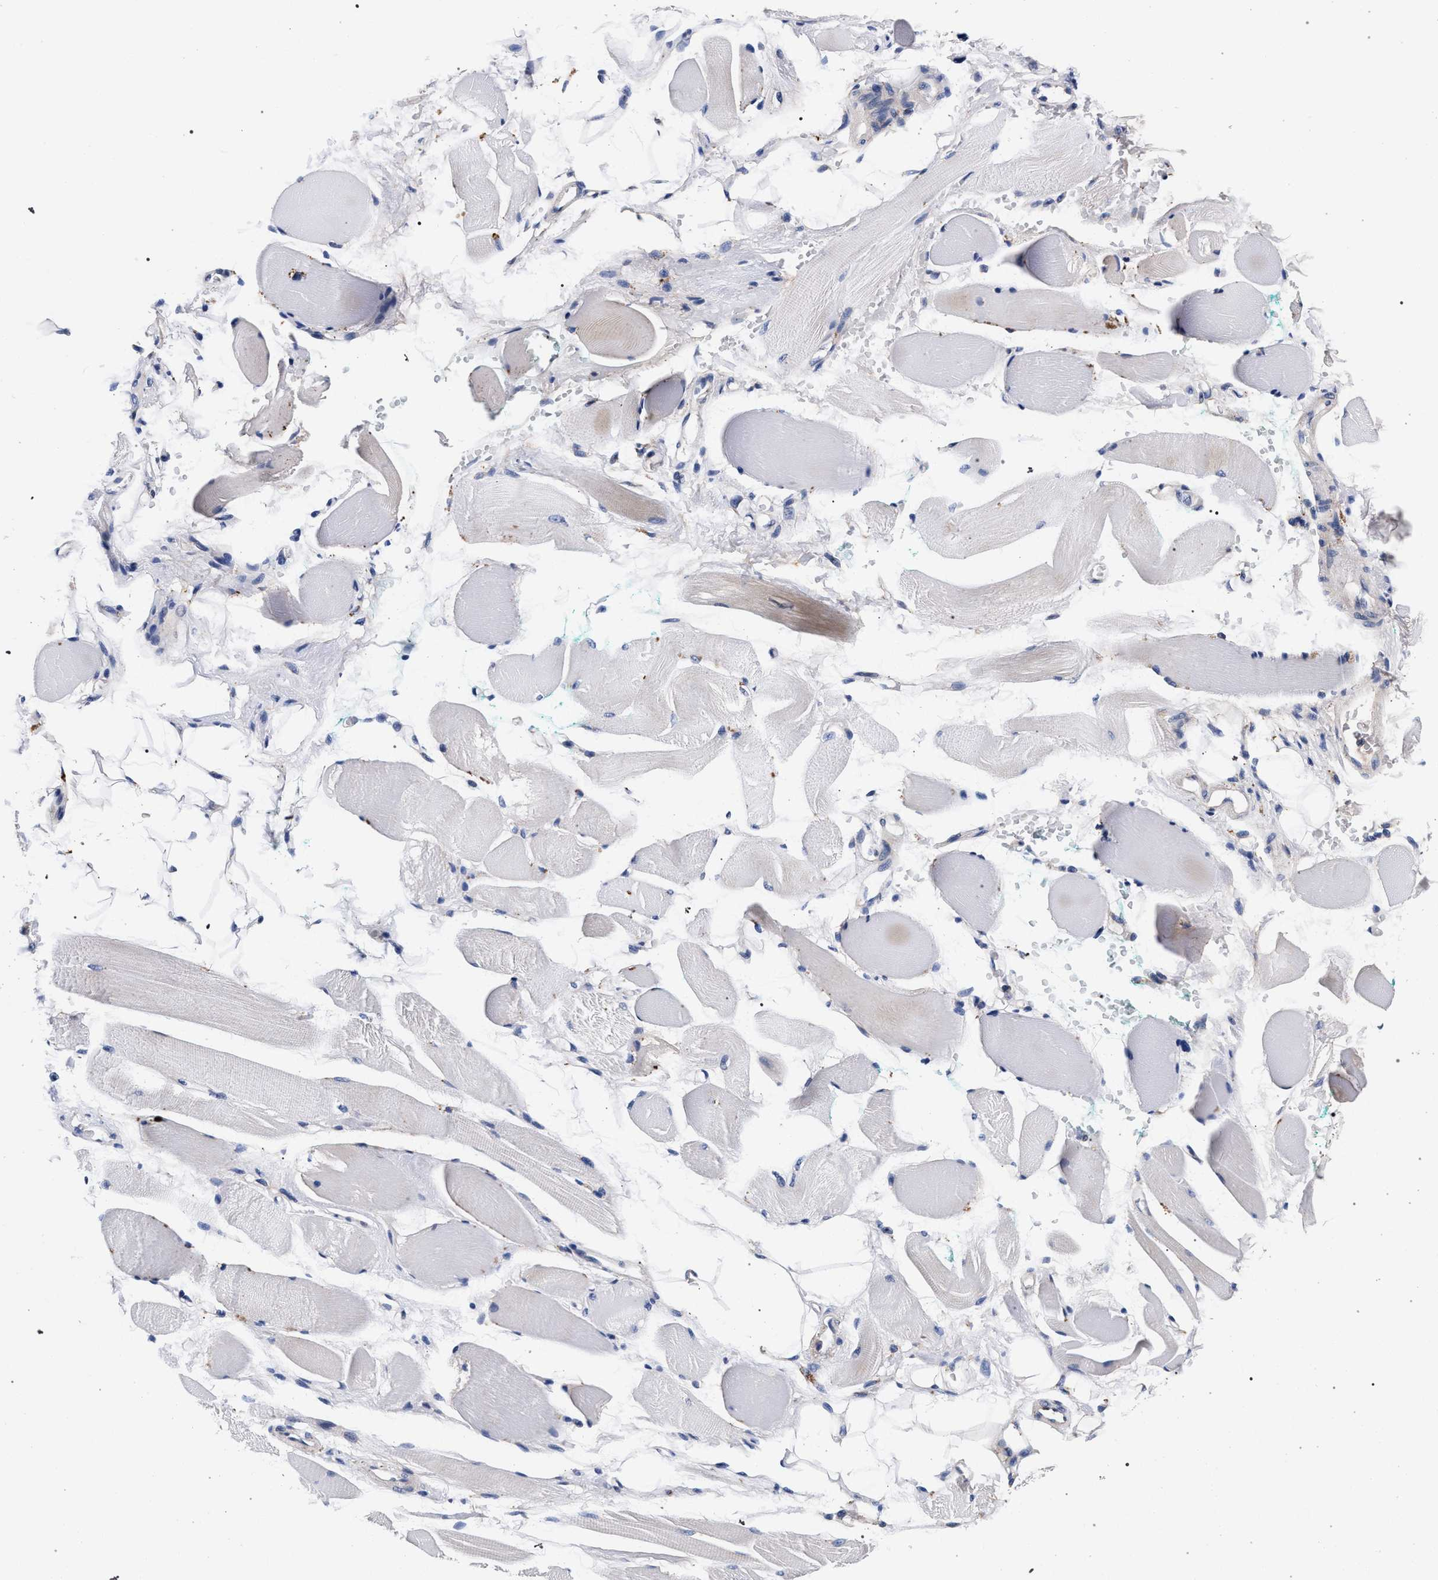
{"staining": {"intensity": "moderate", "quantity": "<25%", "location": "cytoplasmic/membranous"}, "tissue": "skeletal muscle", "cell_type": "Myocytes", "image_type": "normal", "snomed": [{"axis": "morphology", "description": "Normal tissue, NOS"}, {"axis": "topography", "description": "Skeletal muscle"}, {"axis": "topography", "description": "Peripheral nerve tissue"}], "caption": "Protein staining by immunohistochemistry (IHC) exhibits moderate cytoplasmic/membranous positivity in about <25% of myocytes in unremarkable skeletal muscle.", "gene": "ACOX1", "patient": {"sex": "female", "age": 84}}